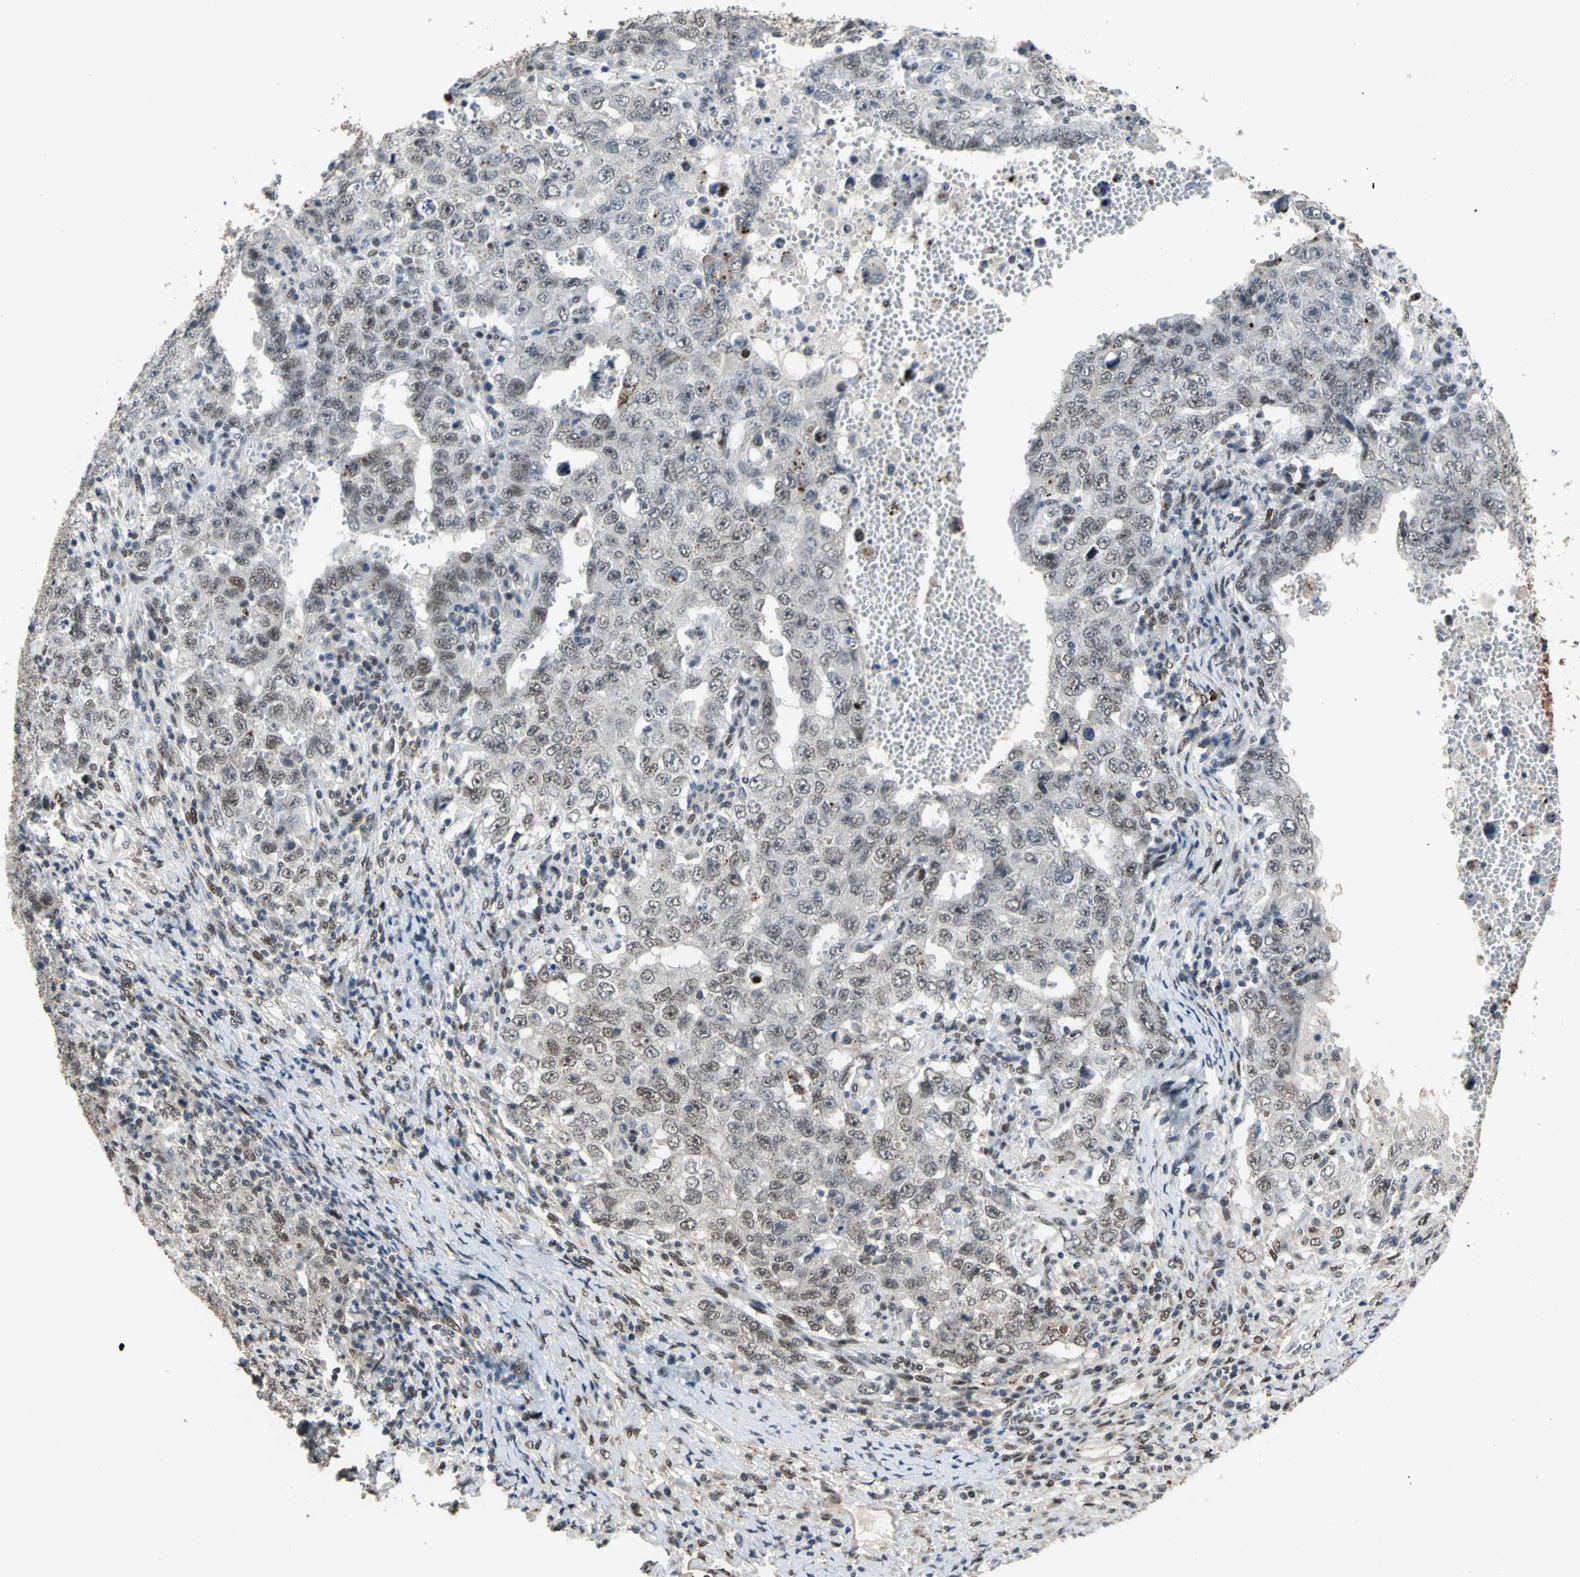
{"staining": {"intensity": "negative", "quantity": "none", "location": "none"}, "tissue": "testis cancer", "cell_type": "Tumor cells", "image_type": "cancer", "snomed": [{"axis": "morphology", "description": "Carcinoma, Embryonal, NOS"}, {"axis": "topography", "description": "Testis"}], "caption": "Immunohistochemistry (IHC) of testis cancer (embryonal carcinoma) exhibits no positivity in tumor cells.", "gene": "ELF2", "patient": {"sex": "male", "age": 26}}